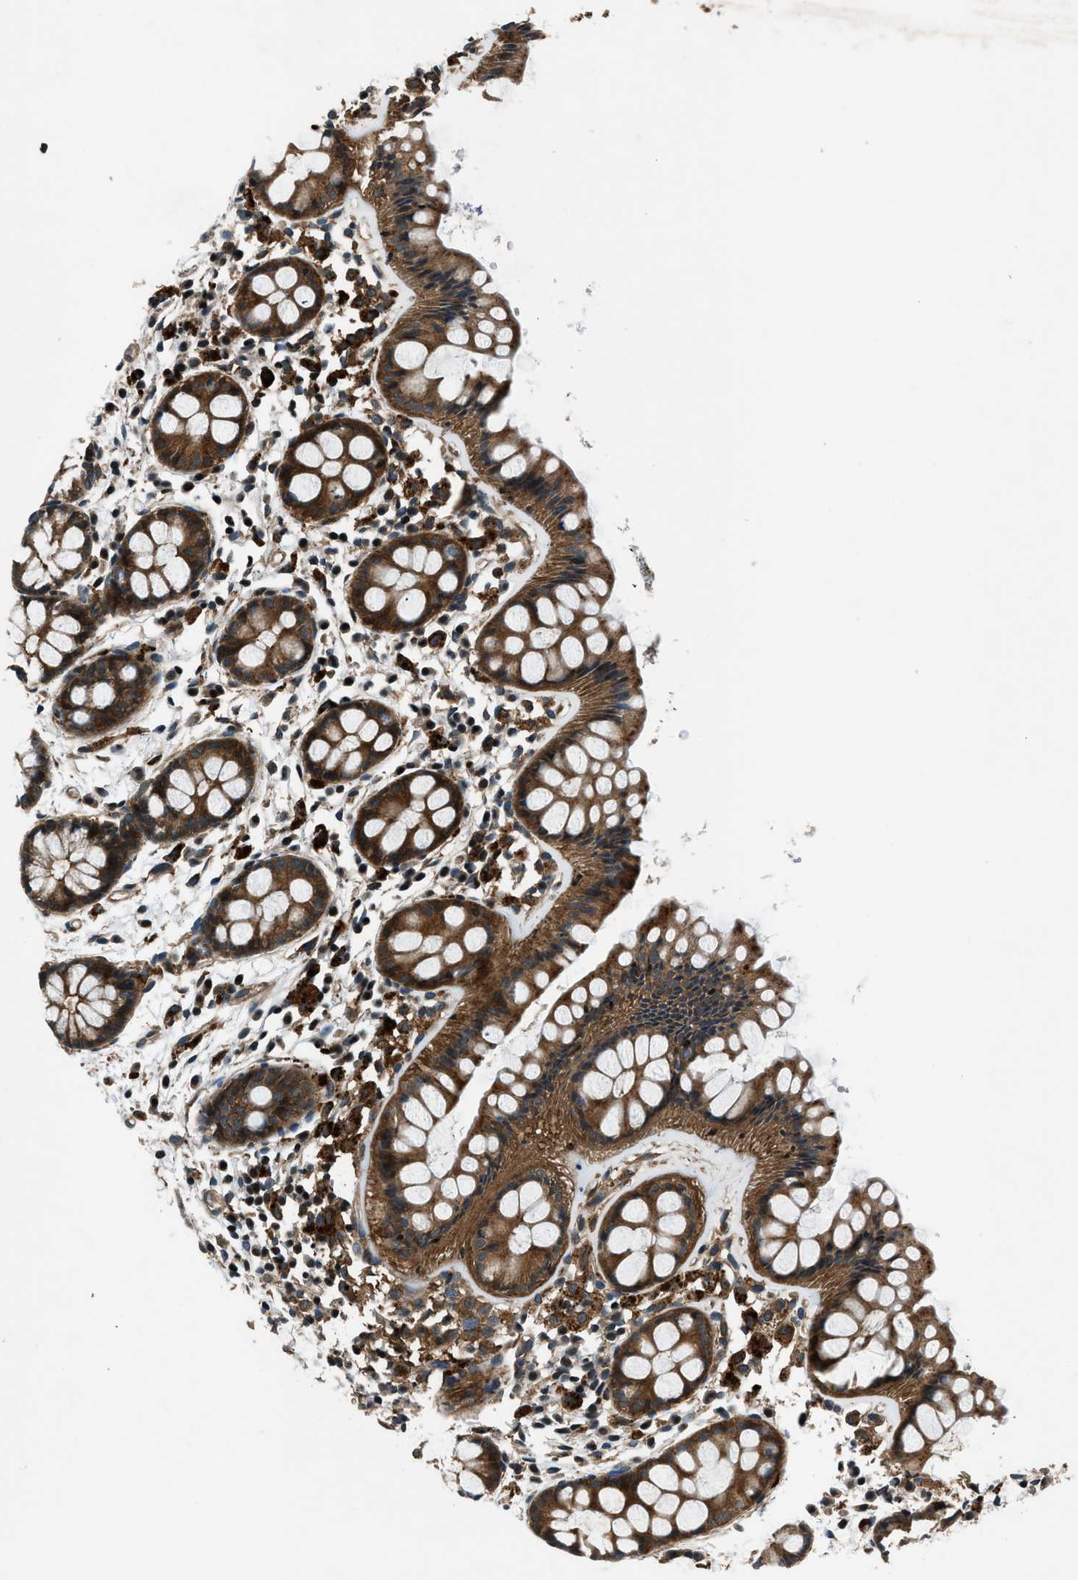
{"staining": {"intensity": "strong", "quantity": ">75%", "location": "cytoplasmic/membranous"}, "tissue": "rectum", "cell_type": "Glandular cells", "image_type": "normal", "snomed": [{"axis": "morphology", "description": "Normal tissue, NOS"}, {"axis": "topography", "description": "Rectum"}], "caption": "A brown stain shows strong cytoplasmic/membranous positivity of a protein in glandular cells of unremarkable human rectum.", "gene": "ARHGEF11", "patient": {"sex": "female", "age": 66}}